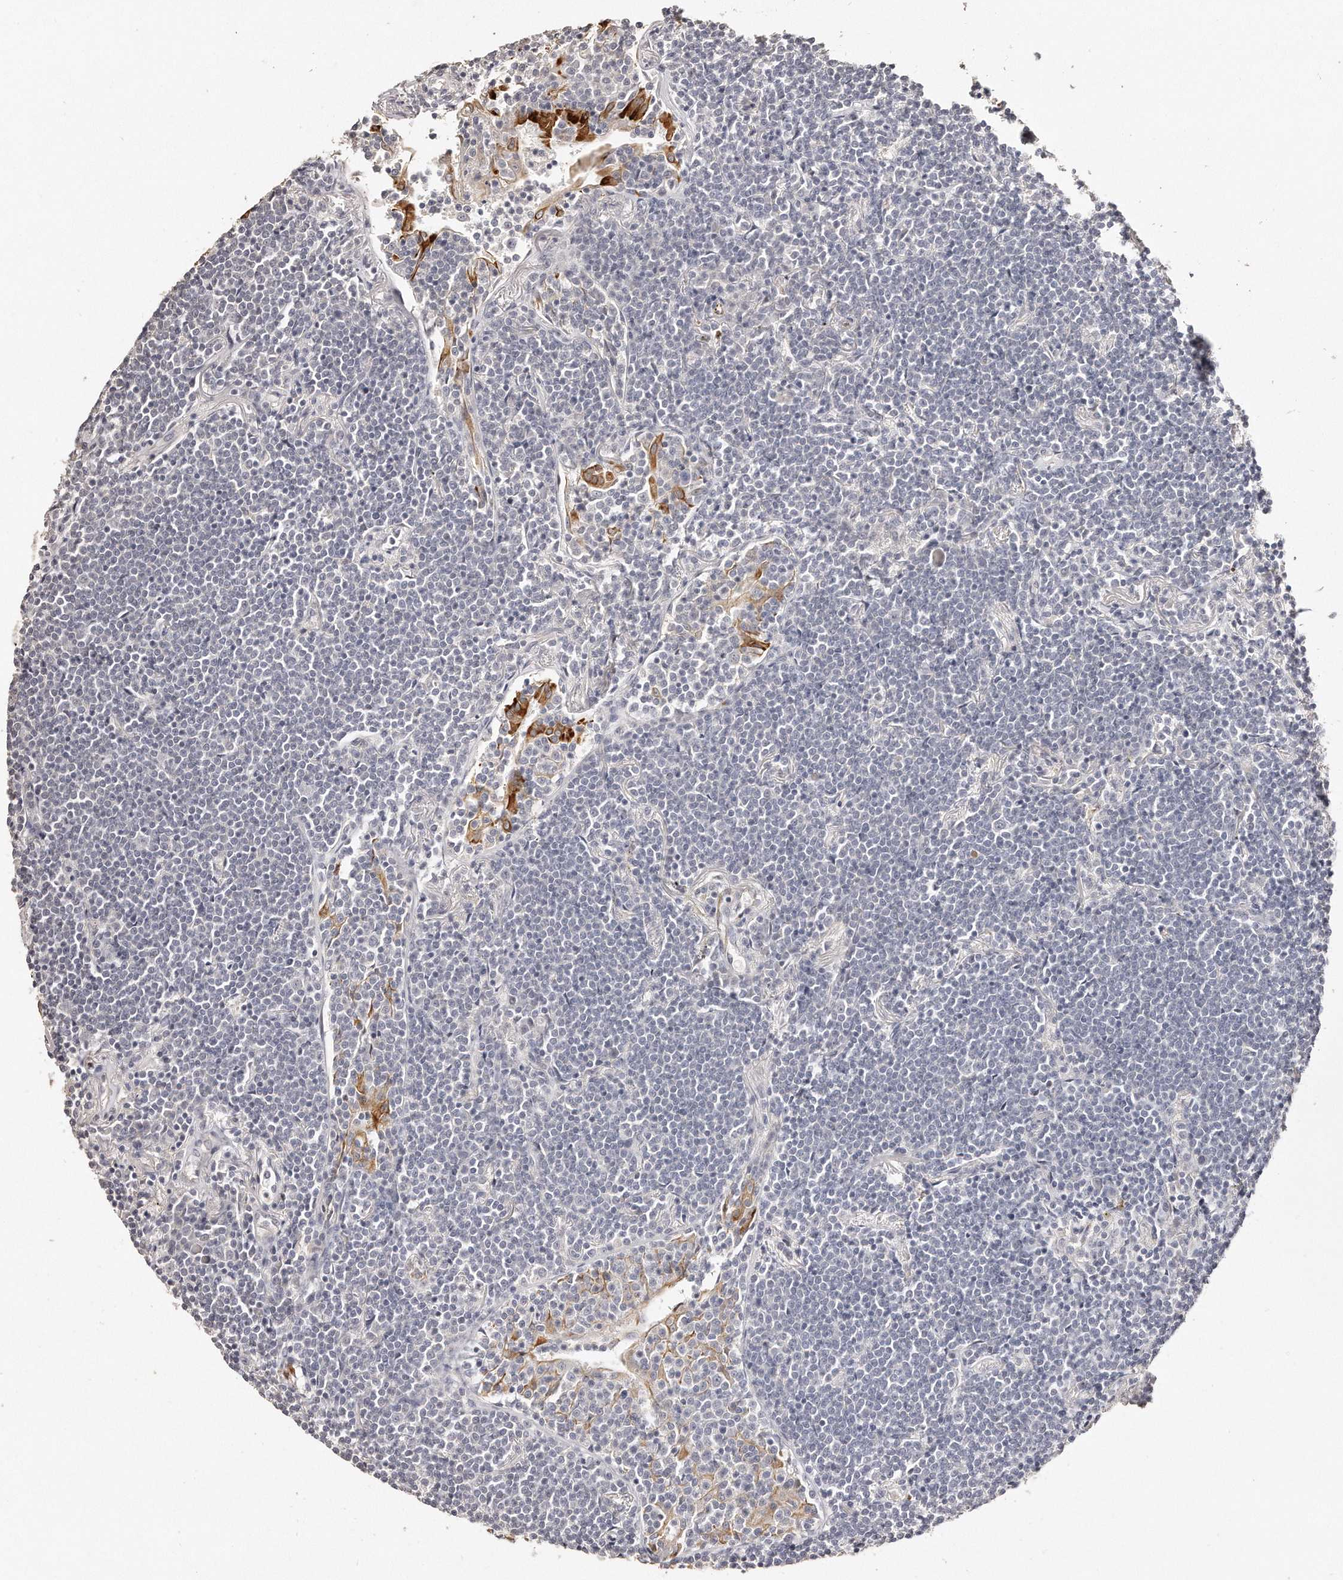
{"staining": {"intensity": "negative", "quantity": "none", "location": "none"}, "tissue": "lymphoma", "cell_type": "Tumor cells", "image_type": "cancer", "snomed": [{"axis": "morphology", "description": "Malignant lymphoma, non-Hodgkin's type, Low grade"}, {"axis": "topography", "description": "Lung"}], "caption": "Immunohistochemical staining of human malignant lymphoma, non-Hodgkin's type (low-grade) shows no significant expression in tumor cells.", "gene": "ZYG11A", "patient": {"sex": "female", "age": 71}}